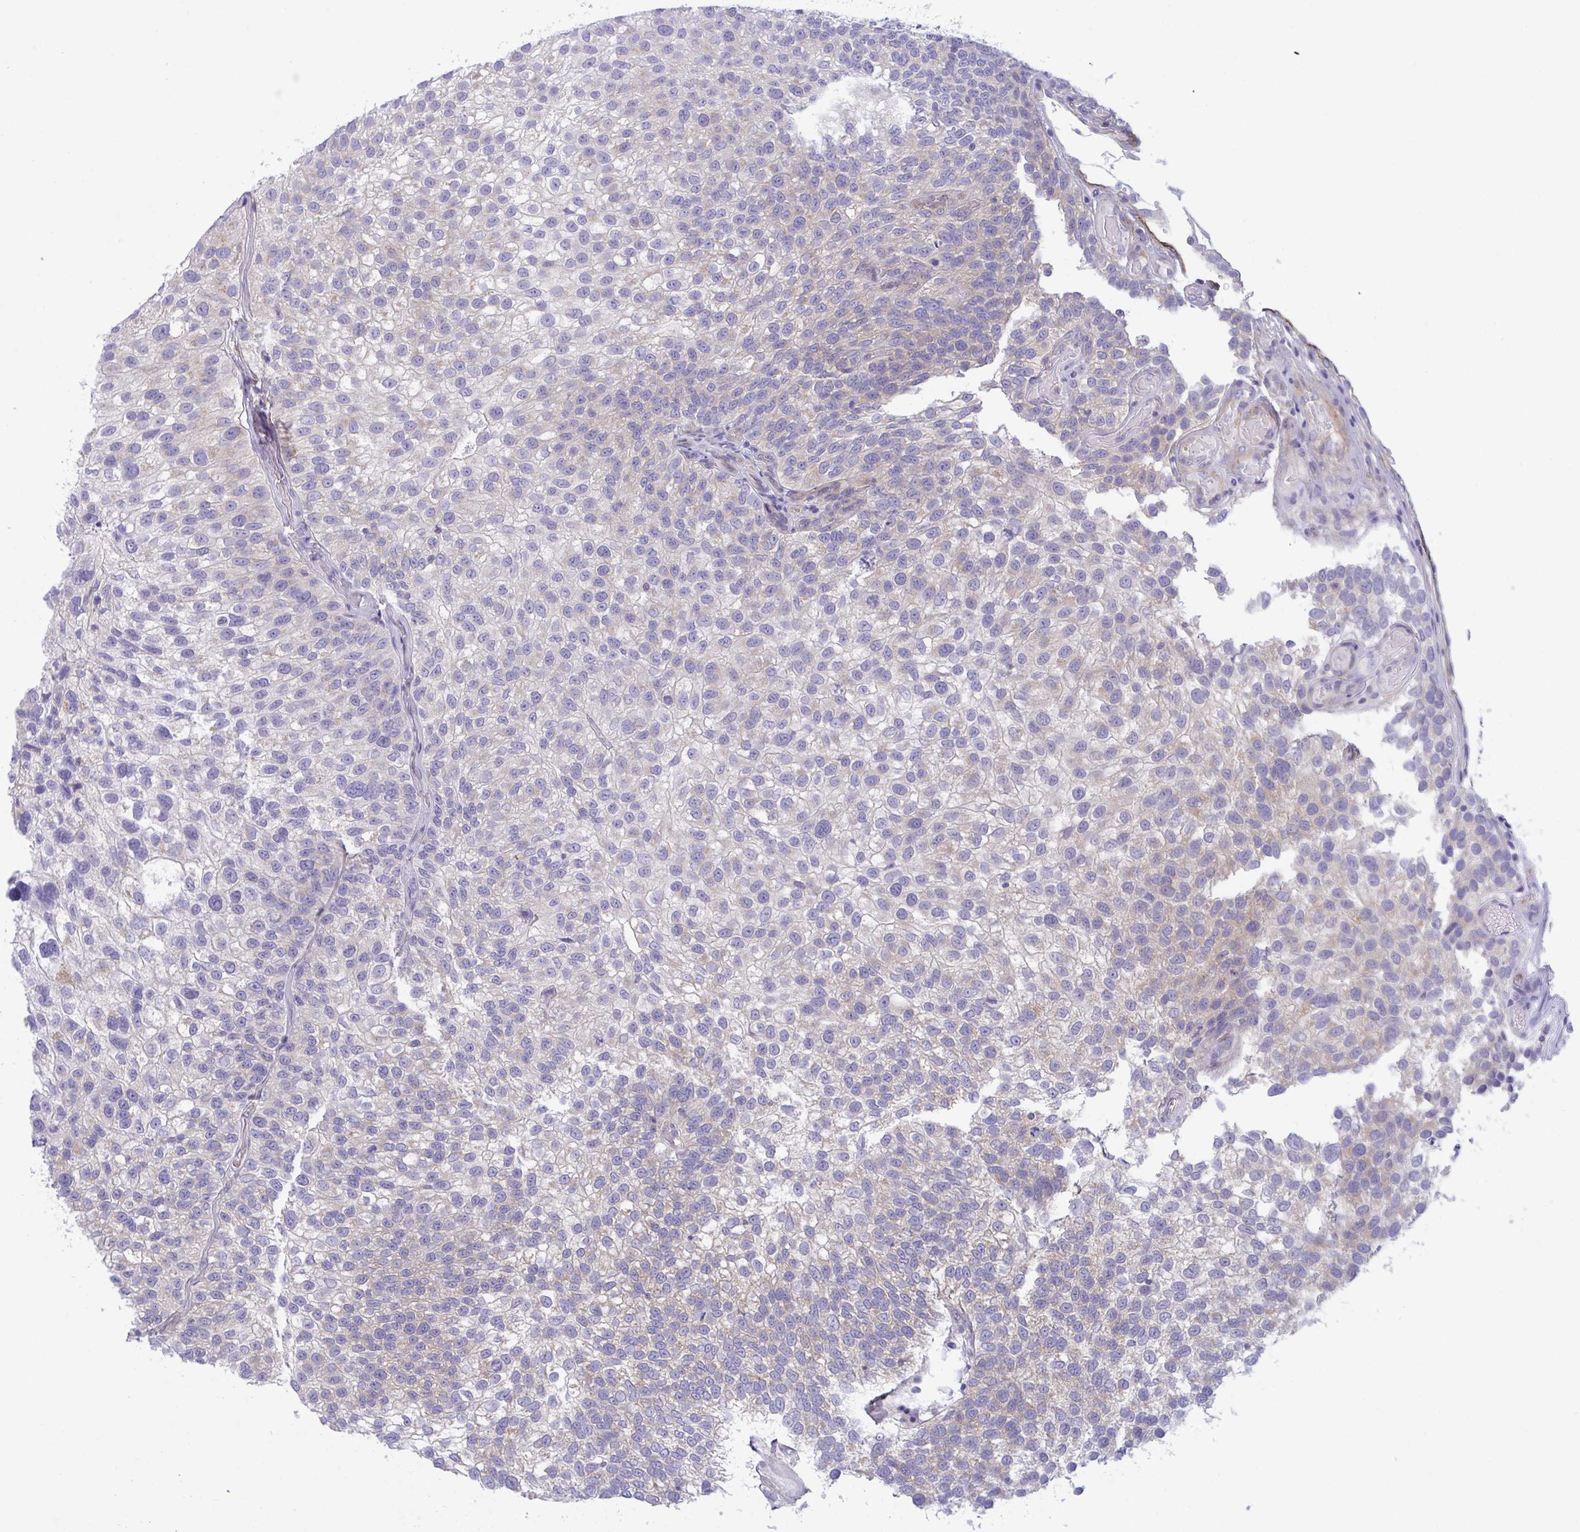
{"staining": {"intensity": "weak", "quantity": "<25%", "location": "cytoplasmic/membranous"}, "tissue": "urothelial cancer", "cell_type": "Tumor cells", "image_type": "cancer", "snomed": [{"axis": "morphology", "description": "Urothelial carcinoma, NOS"}, {"axis": "topography", "description": "Urinary bladder"}], "caption": "Immunohistochemistry photomicrograph of neoplastic tissue: urothelial cancer stained with DAB displays no significant protein positivity in tumor cells. Brightfield microscopy of immunohistochemistry (IHC) stained with DAB (3,3'-diaminobenzidine) (brown) and hematoxylin (blue), captured at high magnification.", "gene": "OXLD1", "patient": {"sex": "male", "age": 87}}